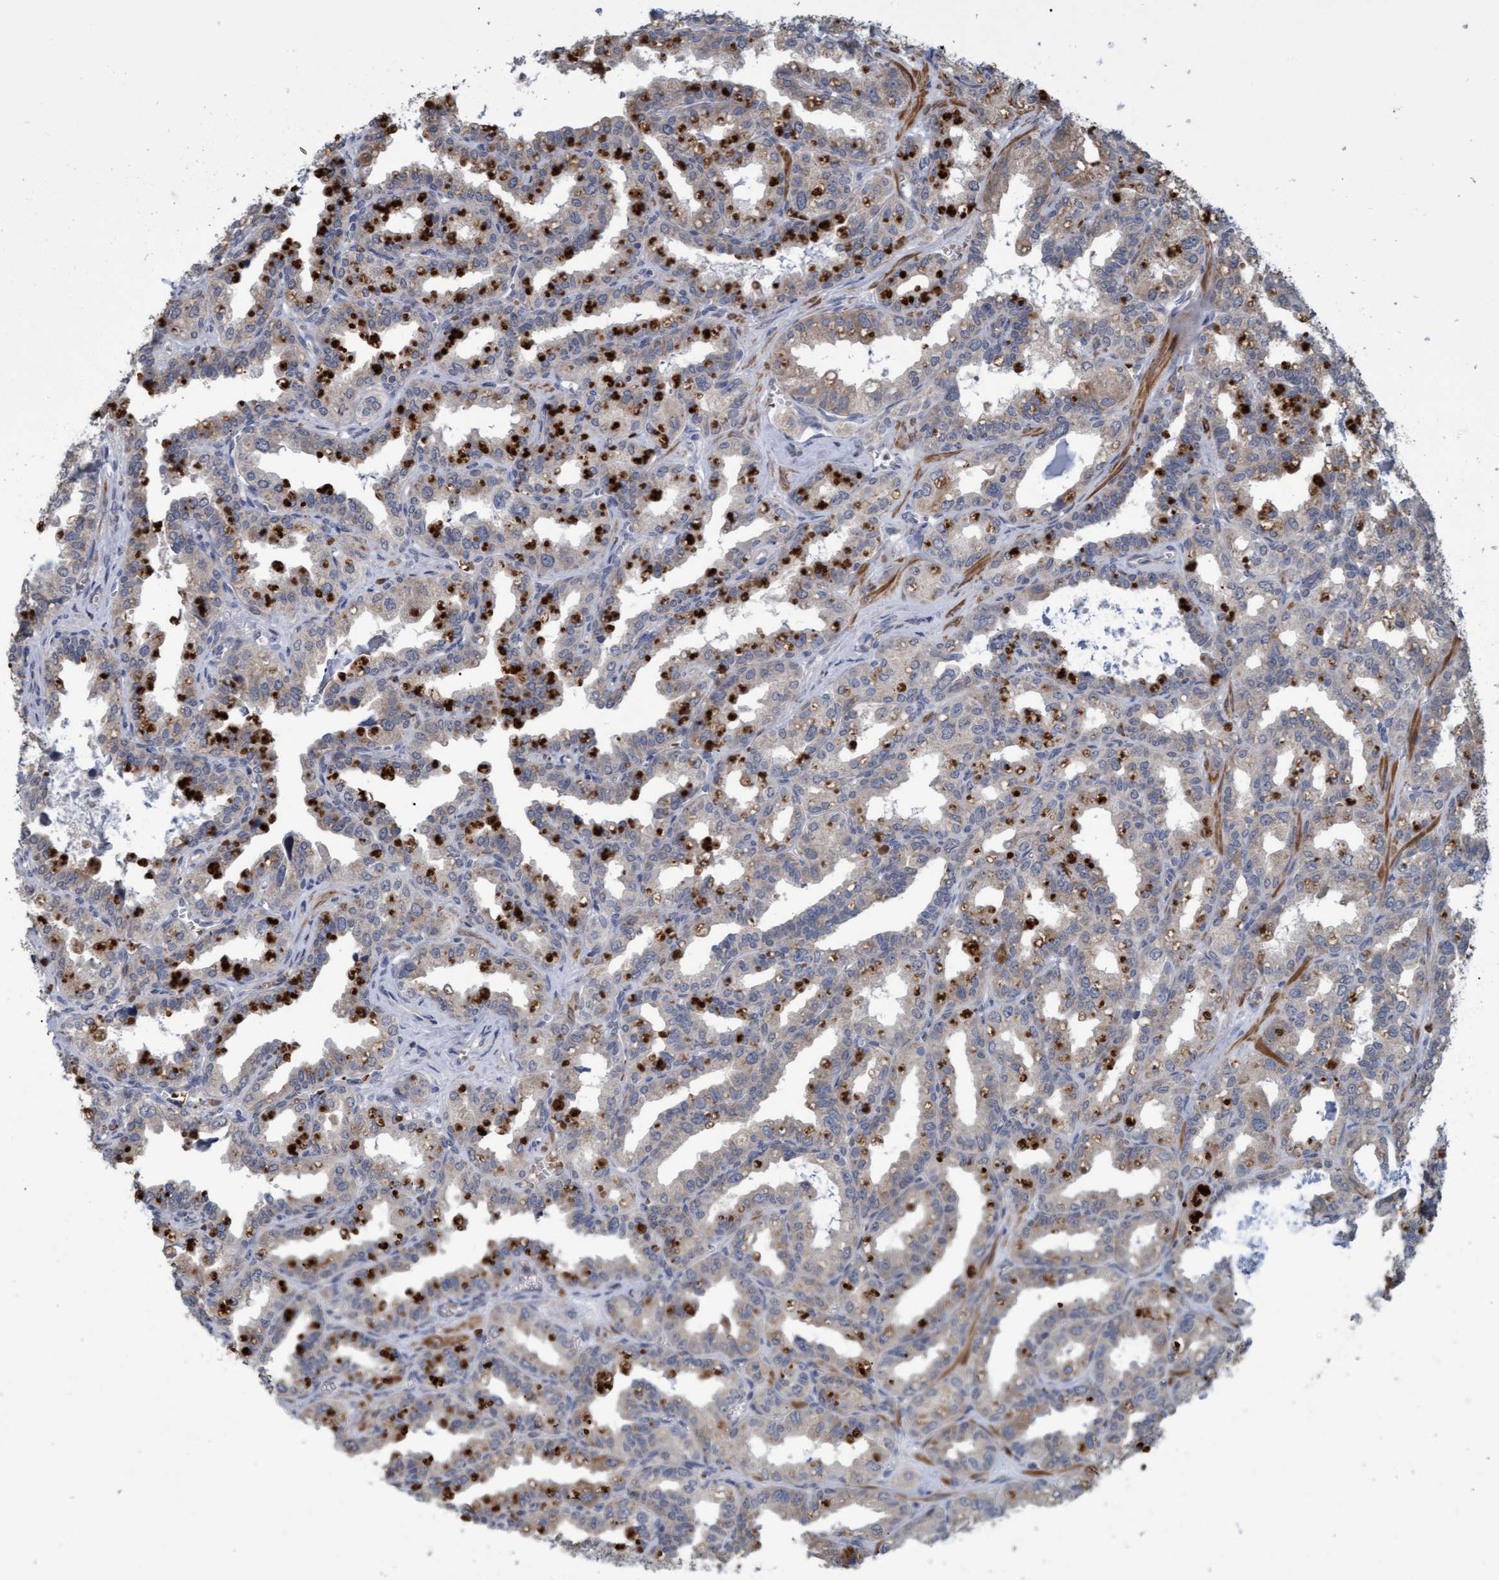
{"staining": {"intensity": "weak", "quantity": "<25%", "location": "cytoplasmic/membranous"}, "tissue": "seminal vesicle", "cell_type": "Glandular cells", "image_type": "normal", "snomed": [{"axis": "morphology", "description": "Normal tissue, NOS"}, {"axis": "topography", "description": "Prostate"}, {"axis": "topography", "description": "Seminal veicle"}], "caption": "Immunohistochemistry (IHC) histopathology image of normal seminal vesicle: seminal vesicle stained with DAB demonstrates no significant protein staining in glandular cells.", "gene": "NAA15", "patient": {"sex": "male", "age": 51}}